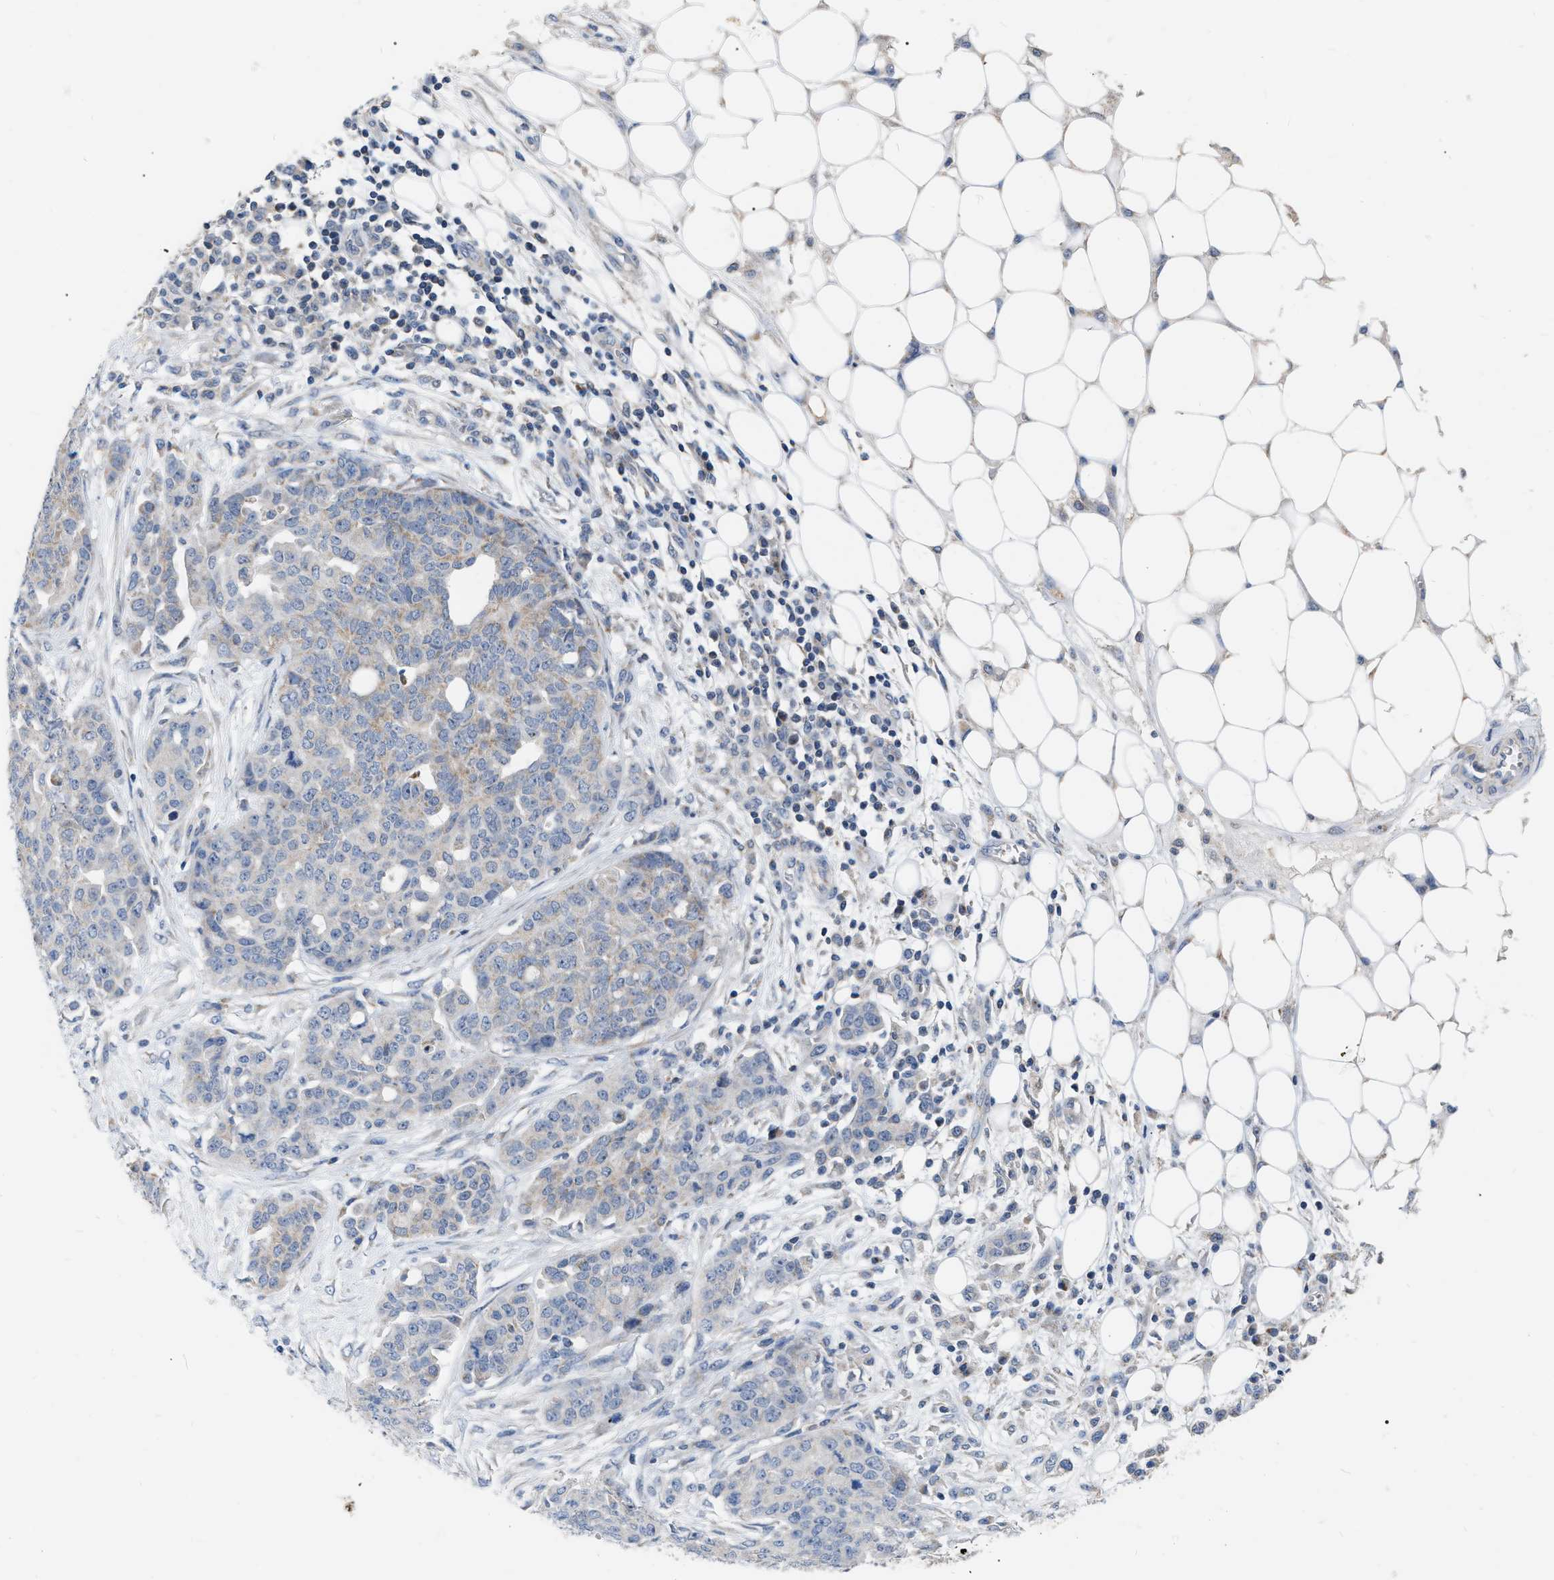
{"staining": {"intensity": "negative", "quantity": "none", "location": "none"}, "tissue": "ovarian cancer", "cell_type": "Tumor cells", "image_type": "cancer", "snomed": [{"axis": "morphology", "description": "Cystadenocarcinoma, serous, NOS"}, {"axis": "topography", "description": "Soft tissue"}, {"axis": "topography", "description": "Ovary"}], "caption": "An IHC photomicrograph of ovarian cancer (serous cystadenocarcinoma) is shown. There is no staining in tumor cells of ovarian cancer (serous cystadenocarcinoma).", "gene": "DDX56", "patient": {"sex": "female", "age": 57}}